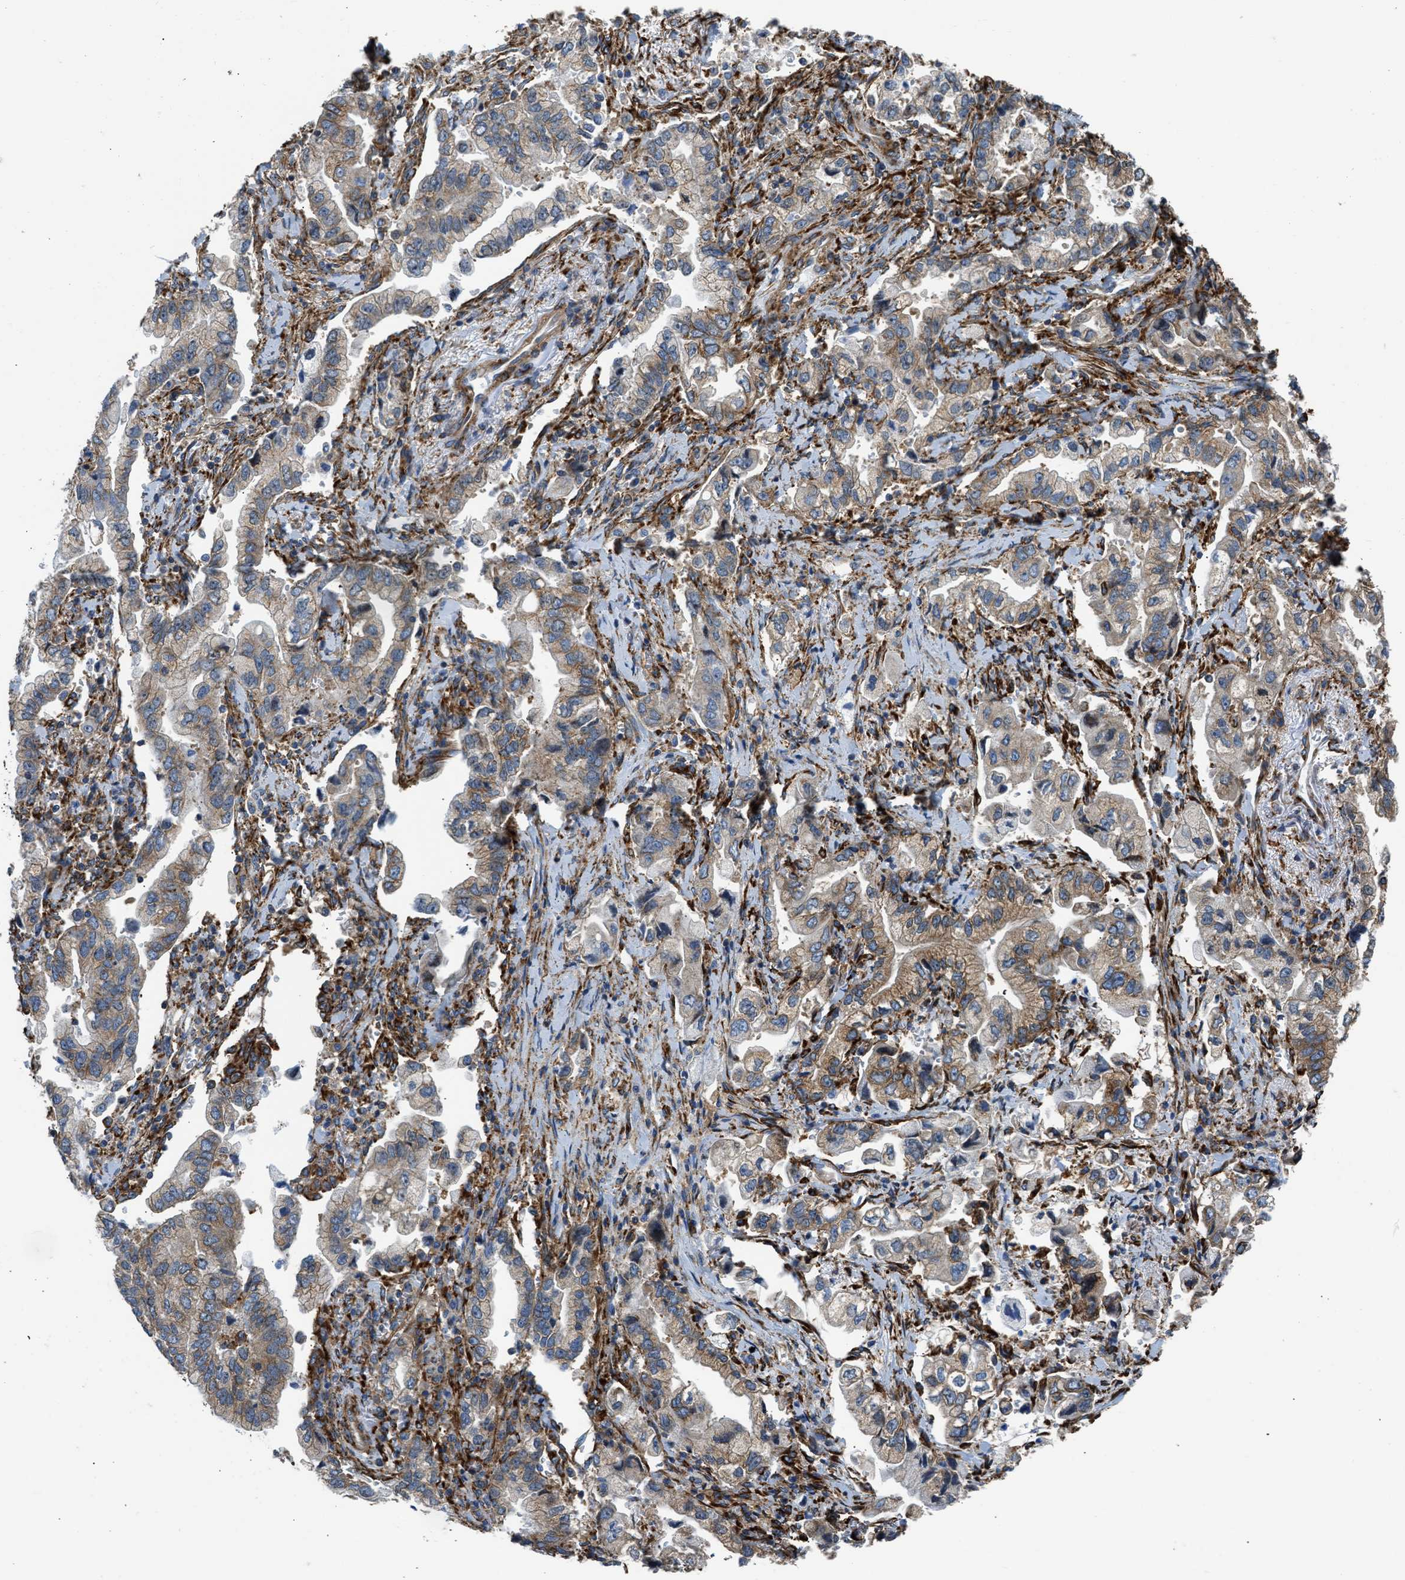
{"staining": {"intensity": "moderate", "quantity": "25%-75%", "location": "cytoplasmic/membranous"}, "tissue": "stomach cancer", "cell_type": "Tumor cells", "image_type": "cancer", "snomed": [{"axis": "morphology", "description": "Normal tissue, NOS"}, {"axis": "morphology", "description": "Adenocarcinoma, NOS"}, {"axis": "topography", "description": "Stomach"}], "caption": "A photomicrograph showing moderate cytoplasmic/membranous expression in approximately 25%-75% of tumor cells in stomach cancer, as visualized by brown immunohistochemical staining.", "gene": "SEPTIN2", "patient": {"sex": "male", "age": 62}}